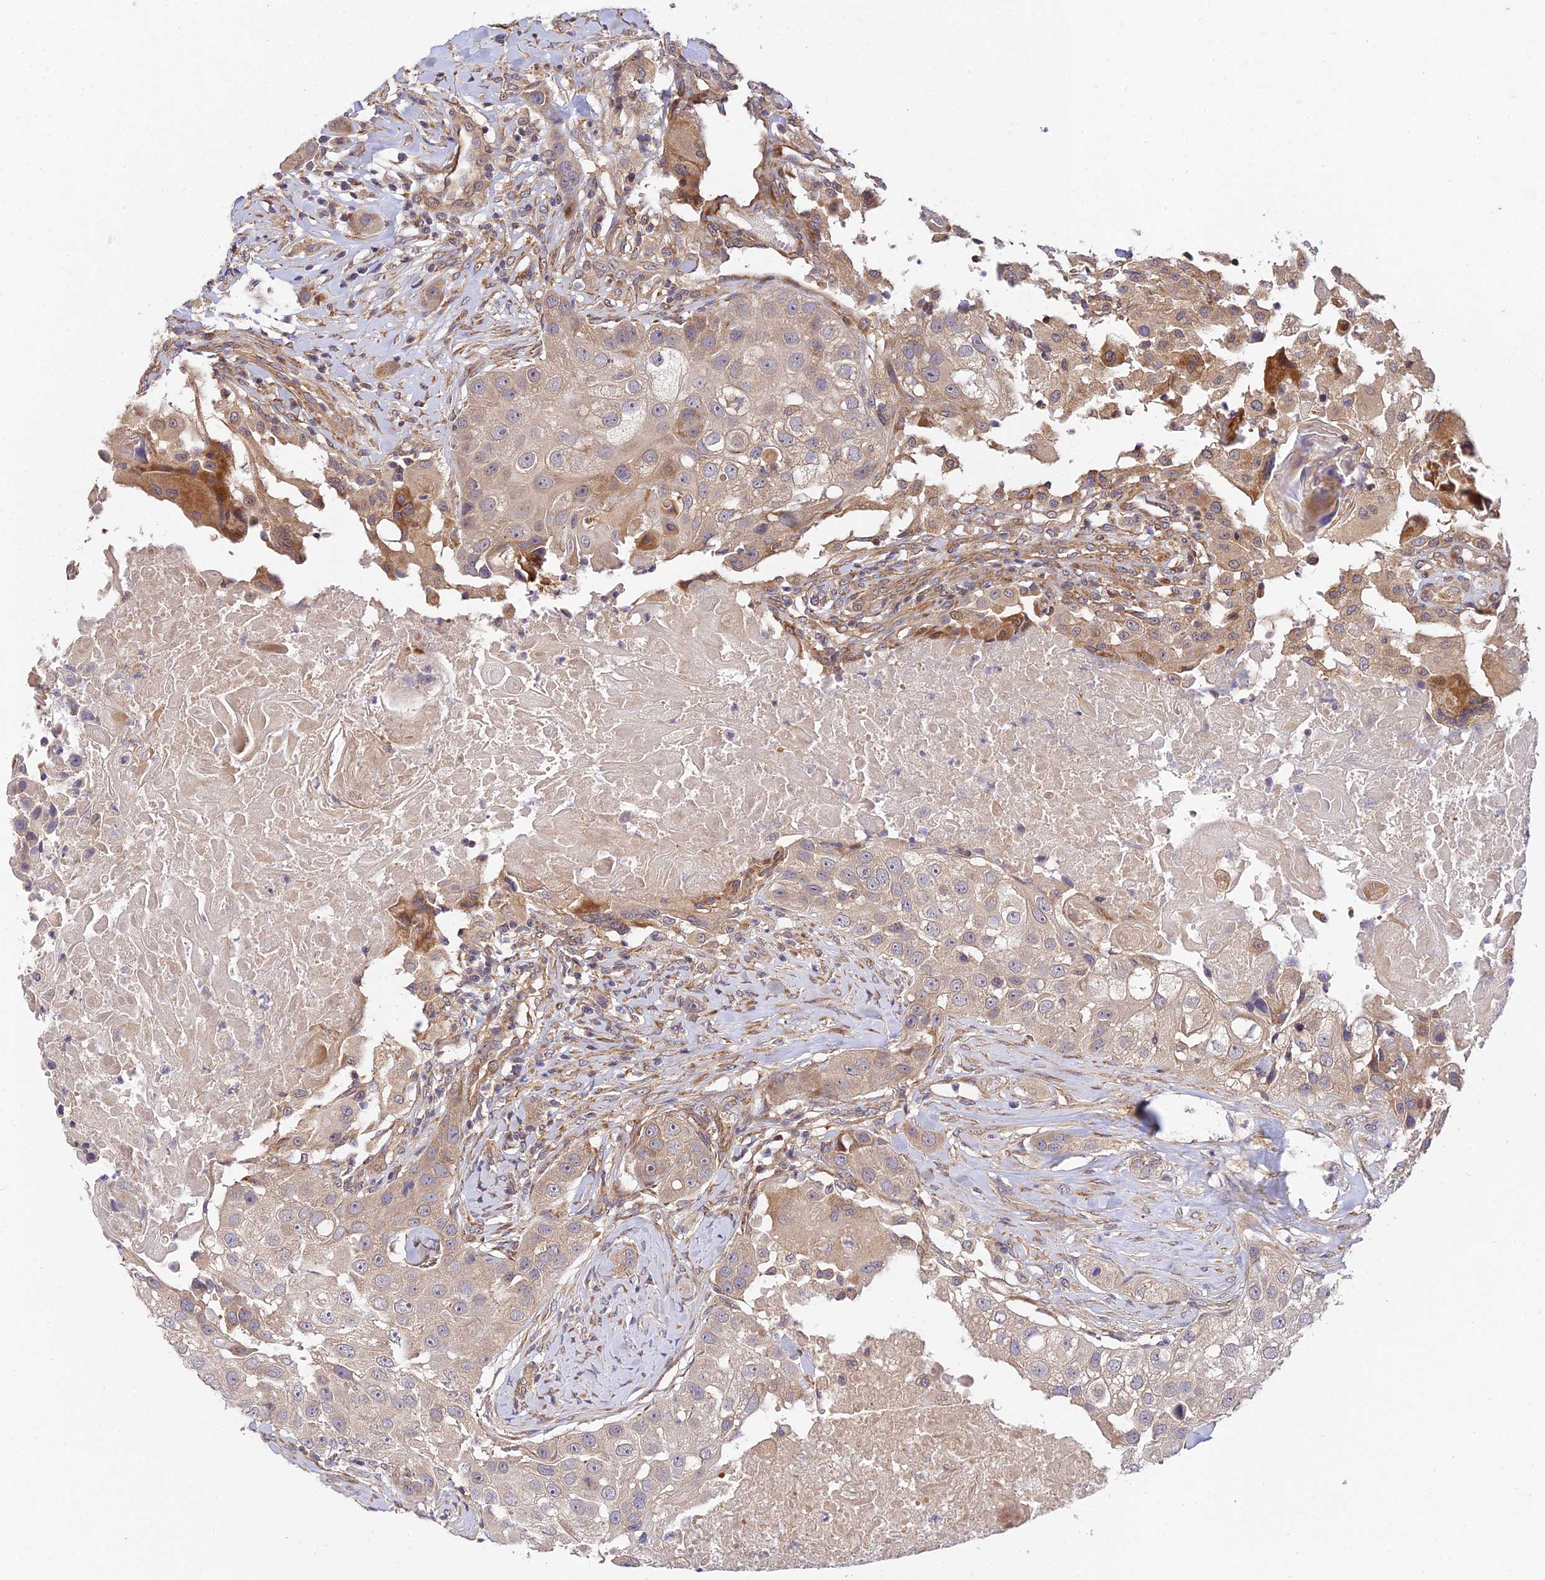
{"staining": {"intensity": "weak", "quantity": ">75%", "location": "cytoplasmic/membranous"}, "tissue": "head and neck cancer", "cell_type": "Tumor cells", "image_type": "cancer", "snomed": [{"axis": "morphology", "description": "Normal tissue, NOS"}, {"axis": "morphology", "description": "Squamous cell carcinoma, NOS"}, {"axis": "topography", "description": "Skeletal muscle"}, {"axis": "topography", "description": "Head-Neck"}], "caption": "Protein staining demonstrates weak cytoplasmic/membranous expression in approximately >75% of tumor cells in head and neck cancer (squamous cell carcinoma).", "gene": "ARL8B", "patient": {"sex": "male", "age": 51}}